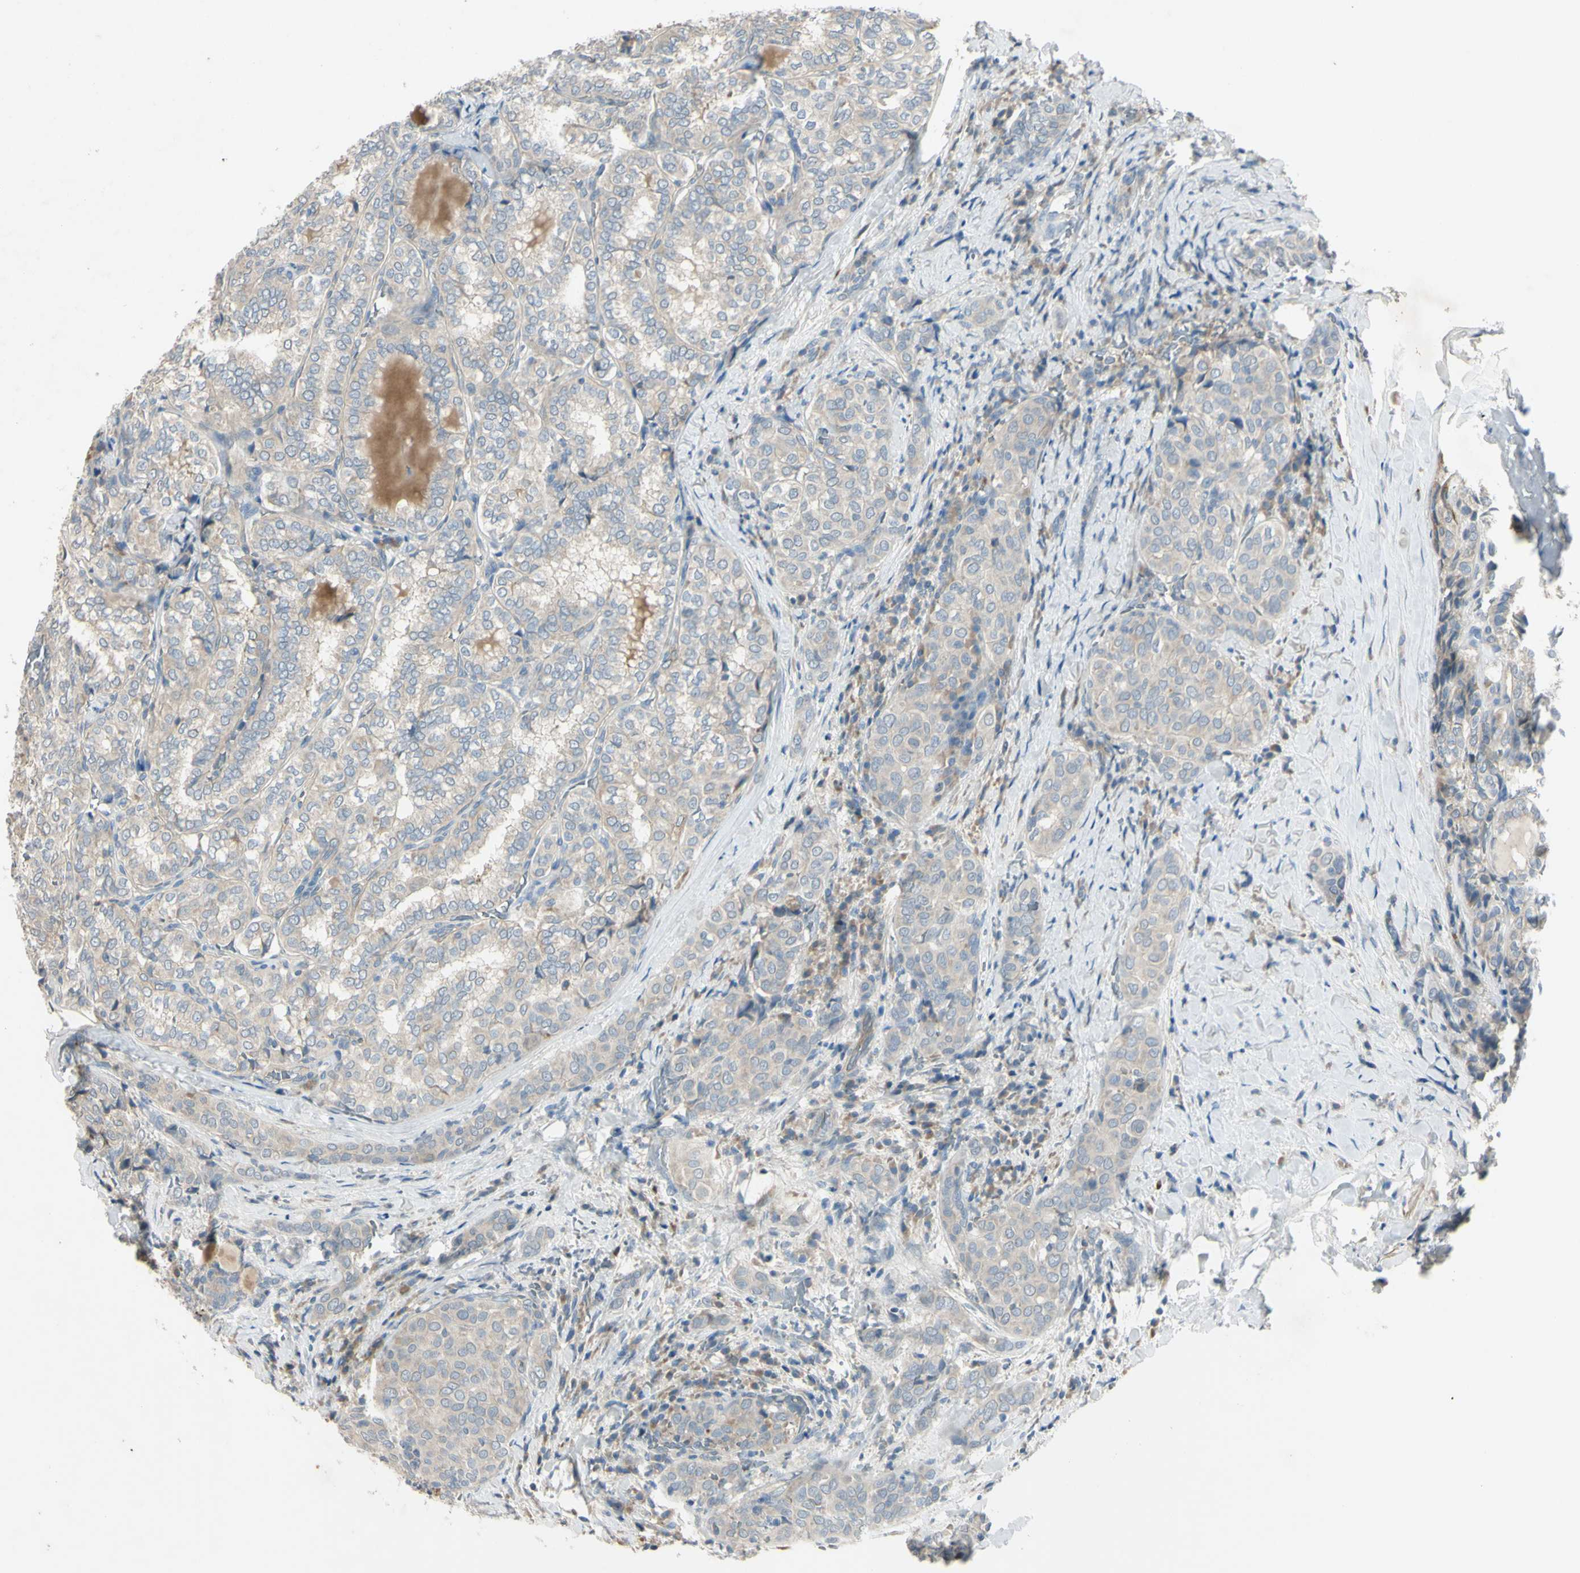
{"staining": {"intensity": "weak", "quantity": "25%-75%", "location": "cytoplasmic/membranous"}, "tissue": "thyroid cancer", "cell_type": "Tumor cells", "image_type": "cancer", "snomed": [{"axis": "morphology", "description": "Normal tissue, NOS"}, {"axis": "morphology", "description": "Papillary adenocarcinoma, NOS"}, {"axis": "topography", "description": "Thyroid gland"}], "caption": "IHC staining of thyroid papillary adenocarcinoma, which exhibits low levels of weak cytoplasmic/membranous expression in approximately 25%-75% of tumor cells indicating weak cytoplasmic/membranous protein positivity. The staining was performed using DAB (brown) for protein detection and nuclei were counterstained in hematoxylin (blue).", "gene": "AATK", "patient": {"sex": "female", "age": 30}}